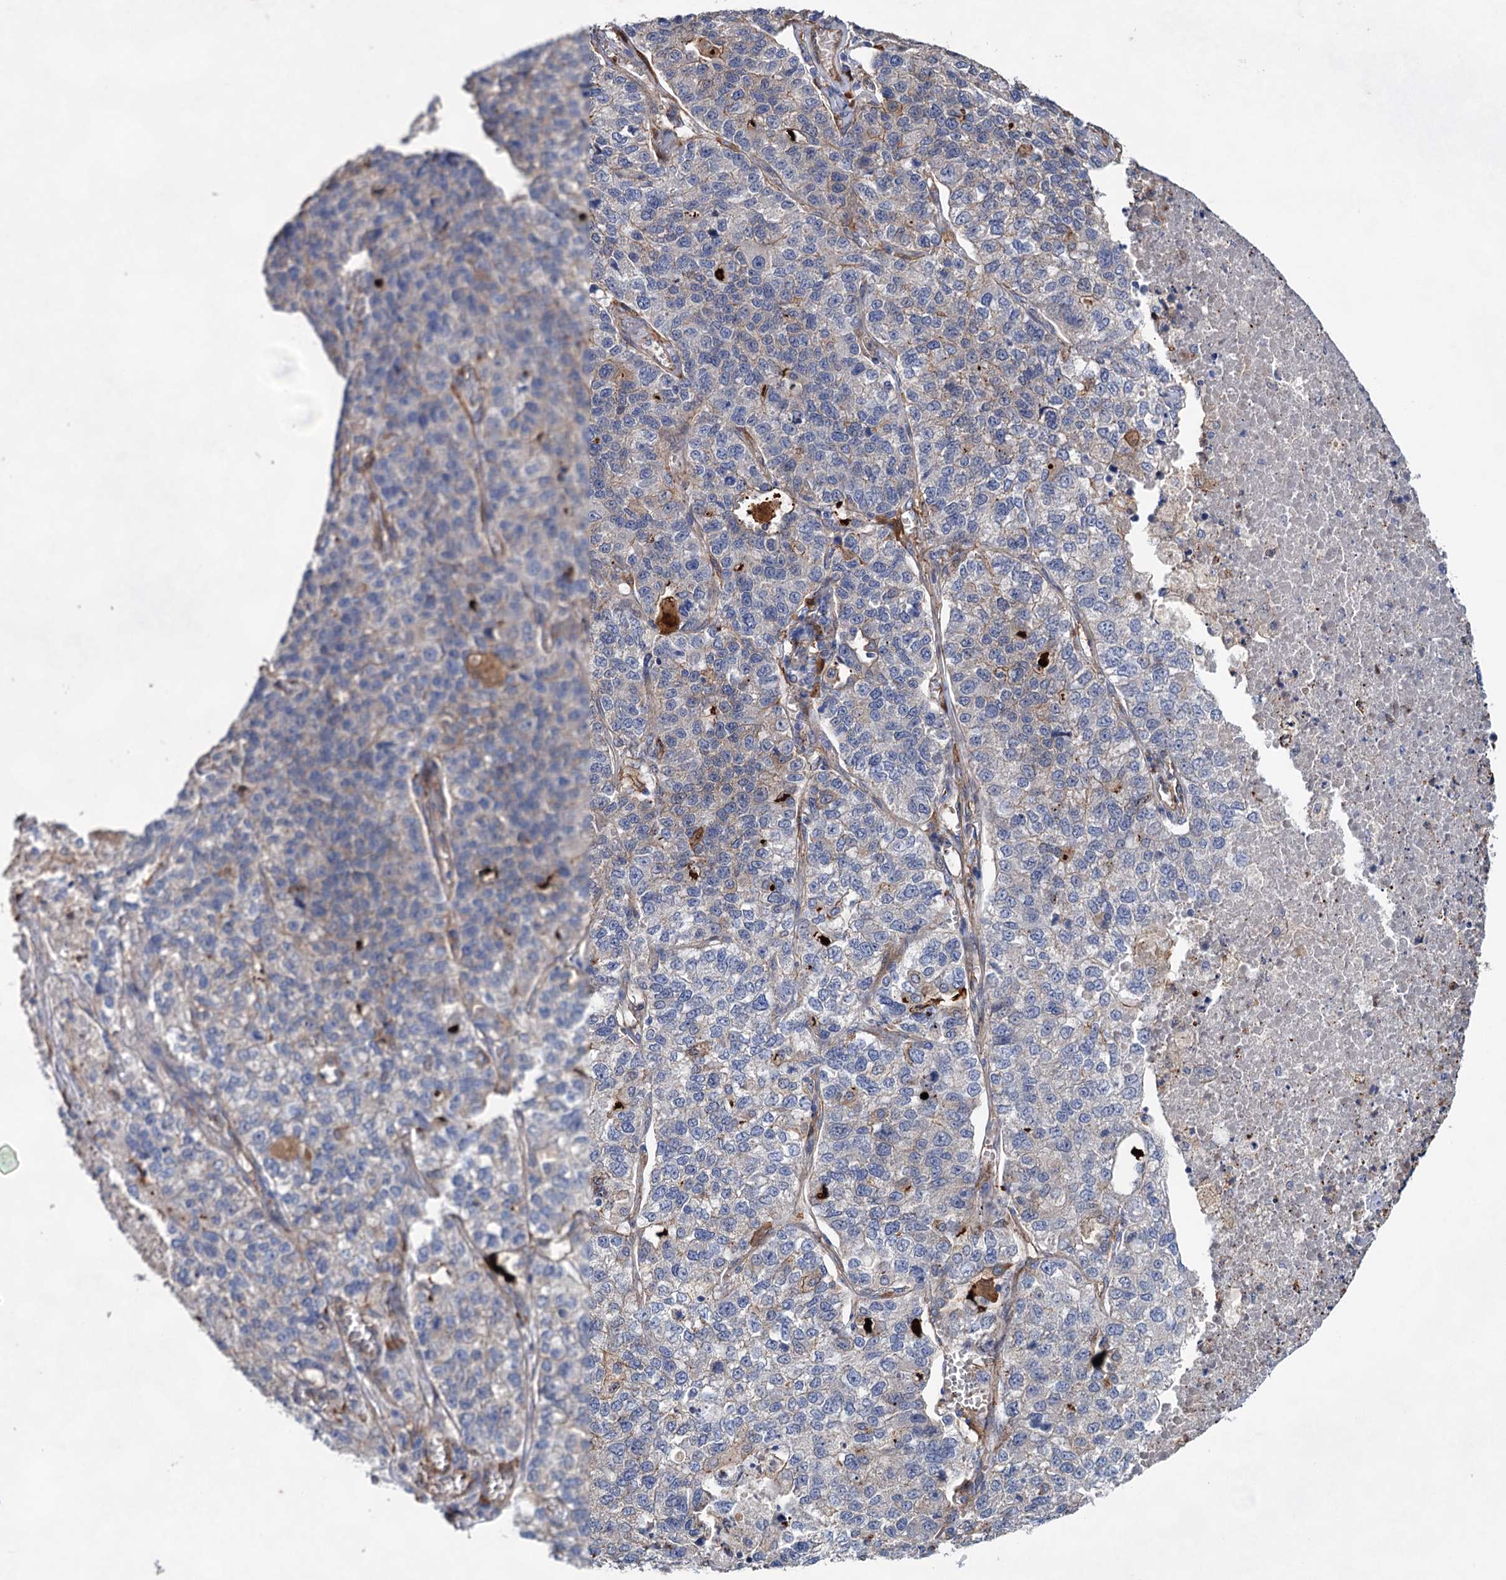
{"staining": {"intensity": "moderate", "quantity": "<25%", "location": "cytoplasmic/membranous"}, "tissue": "lung cancer", "cell_type": "Tumor cells", "image_type": "cancer", "snomed": [{"axis": "morphology", "description": "Adenocarcinoma, NOS"}, {"axis": "topography", "description": "Lung"}], "caption": "Immunohistochemistry (IHC) histopathology image of lung cancer (adenocarcinoma) stained for a protein (brown), which shows low levels of moderate cytoplasmic/membranous positivity in approximately <25% of tumor cells.", "gene": "TMTC3", "patient": {"sex": "male", "age": 49}}